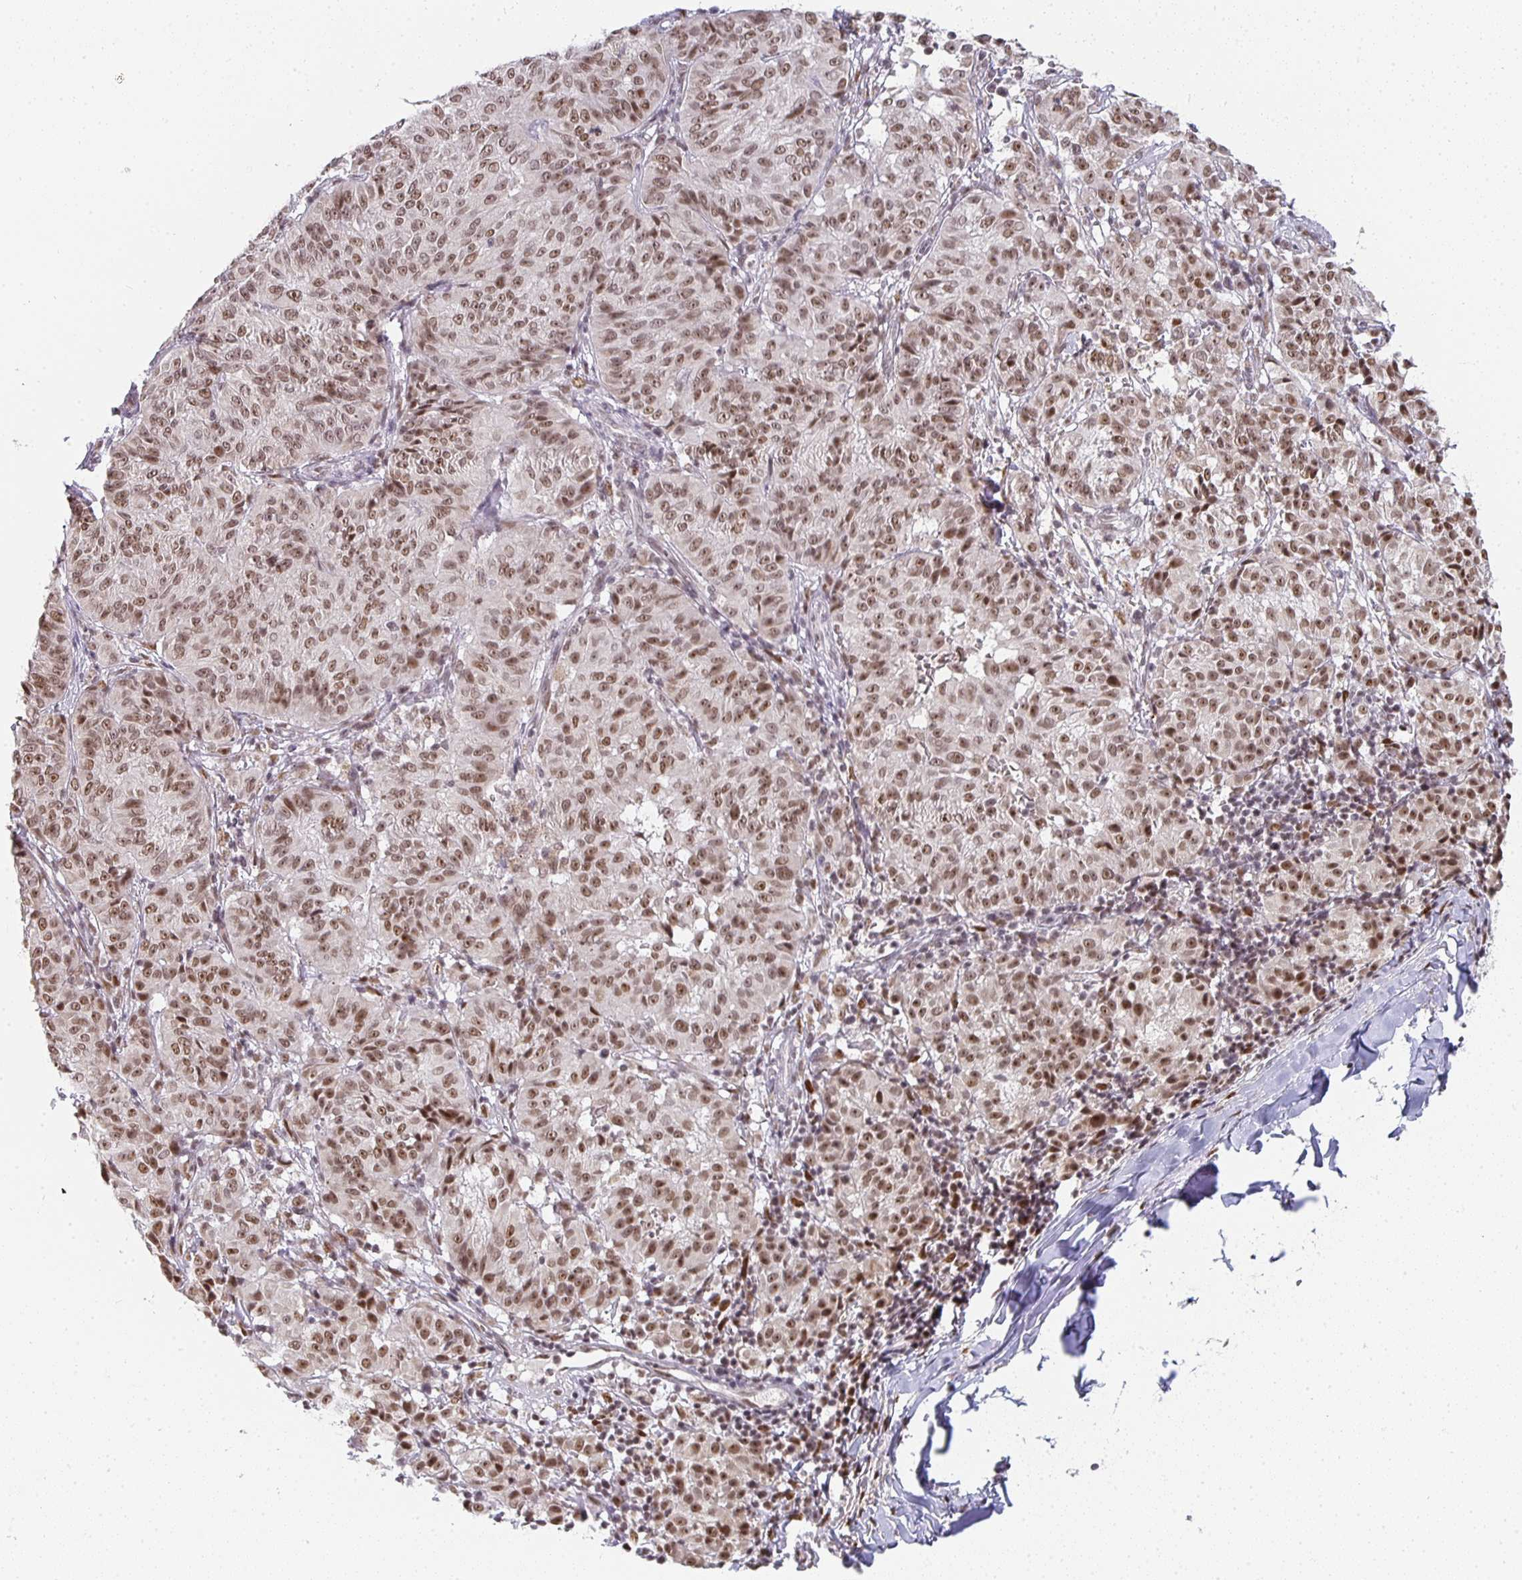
{"staining": {"intensity": "moderate", "quantity": ">75%", "location": "nuclear"}, "tissue": "melanoma", "cell_type": "Tumor cells", "image_type": "cancer", "snomed": [{"axis": "morphology", "description": "Malignant melanoma, NOS"}, {"axis": "topography", "description": "Skin"}], "caption": "High-magnification brightfield microscopy of malignant melanoma stained with DAB (brown) and counterstained with hematoxylin (blue). tumor cells exhibit moderate nuclear expression is identified in approximately>75% of cells.", "gene": "SMARCA2", "patient": {"sex": "female", "age": 72}}